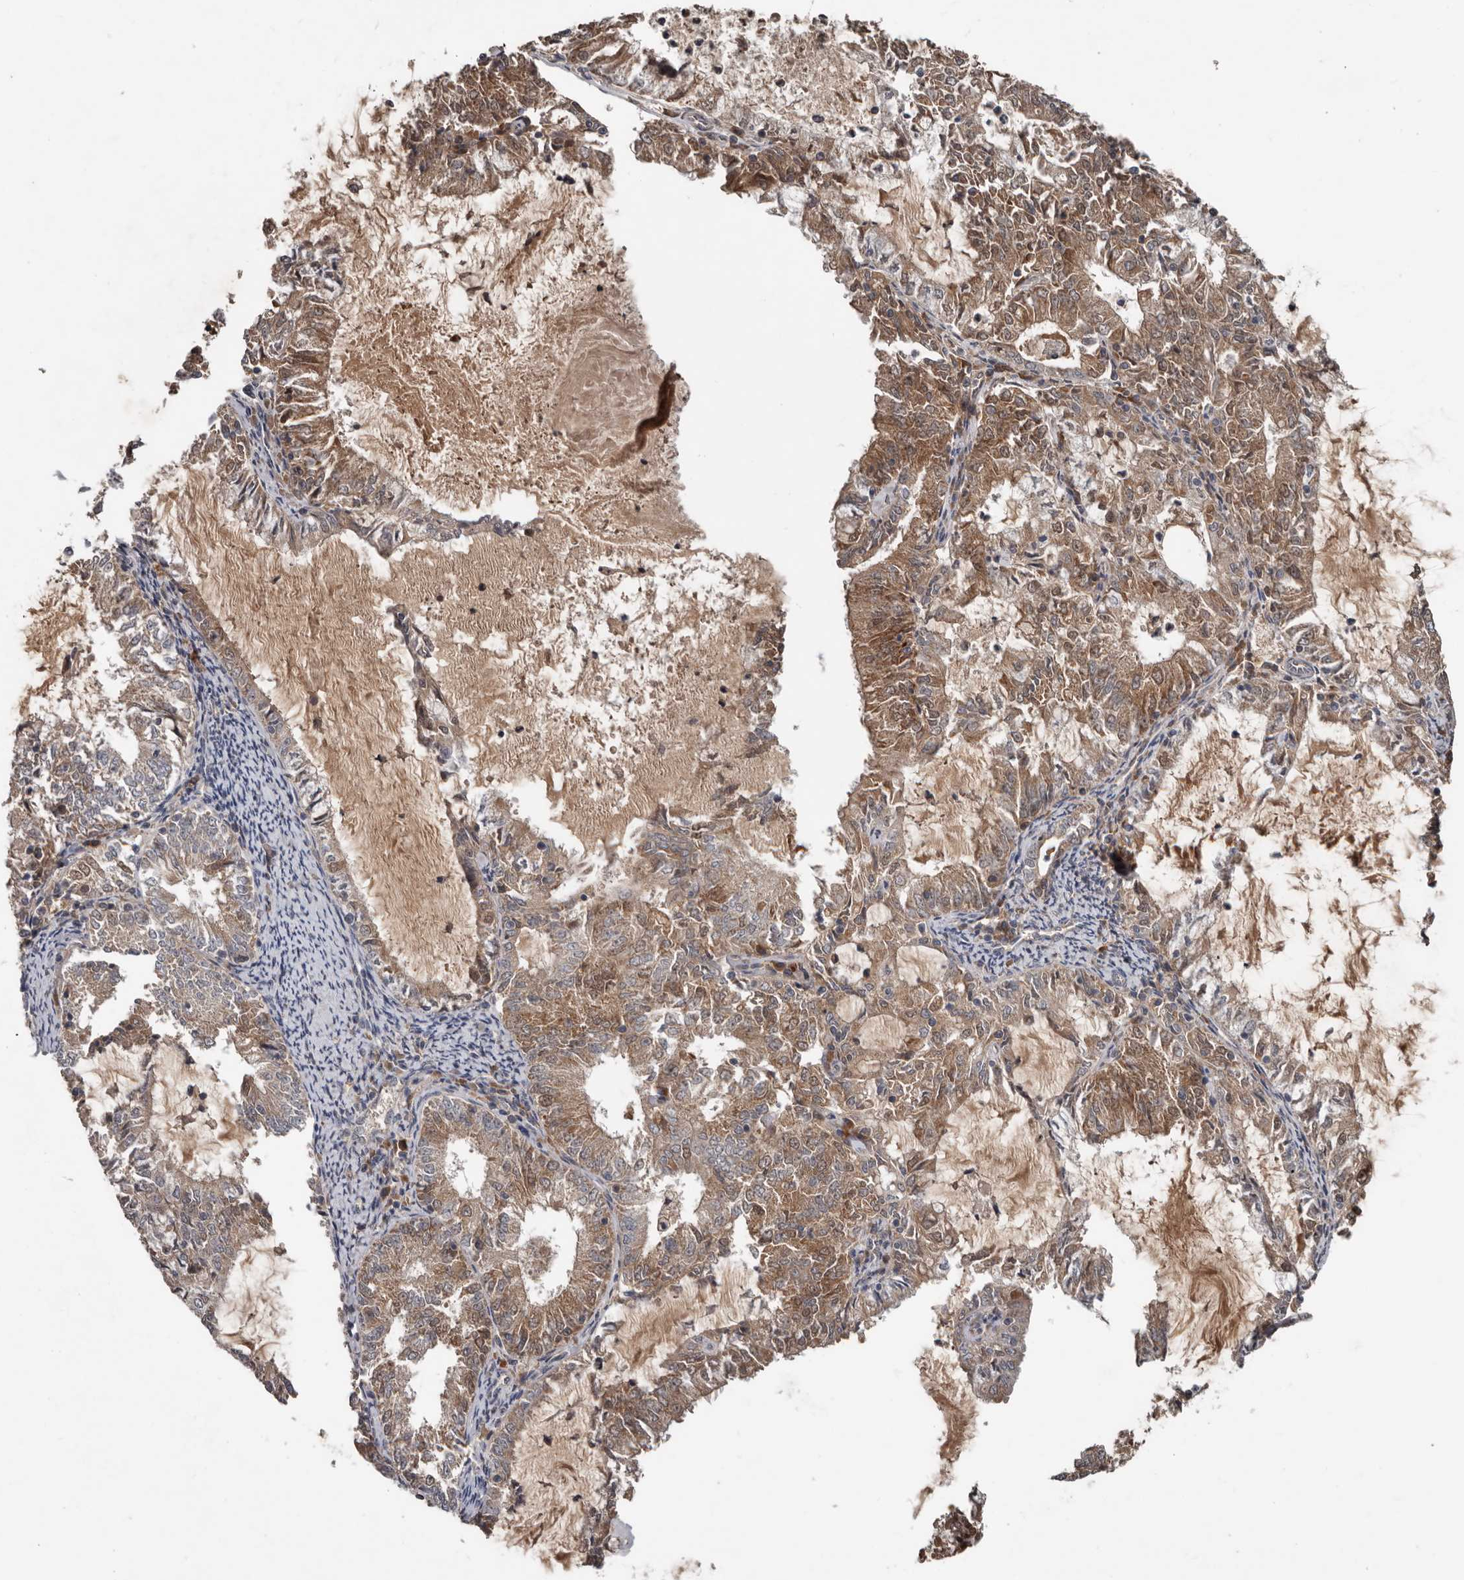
{"staining": {"intensity": "moderate", "quantity": ">75%", "location": "cytoplasmic/membranous"}, "tissue": "endometrial cancer", "cell_type": "Tumor cells", "image_type": "cancer", "snomed": [{"axis": "morphology", "description": "Adenocarcinoma, NOS"}, {"axis": "topography", "description": "Endometrium"}], "caption": "The immunohistochemical stain highlights moderate cytoplasmic/membranous positivity in tumor cells of adenocarcinoma (endometrial) tissue.", "gene": "DNAJB4", "patient": {"sex": "female", "age": 57}}